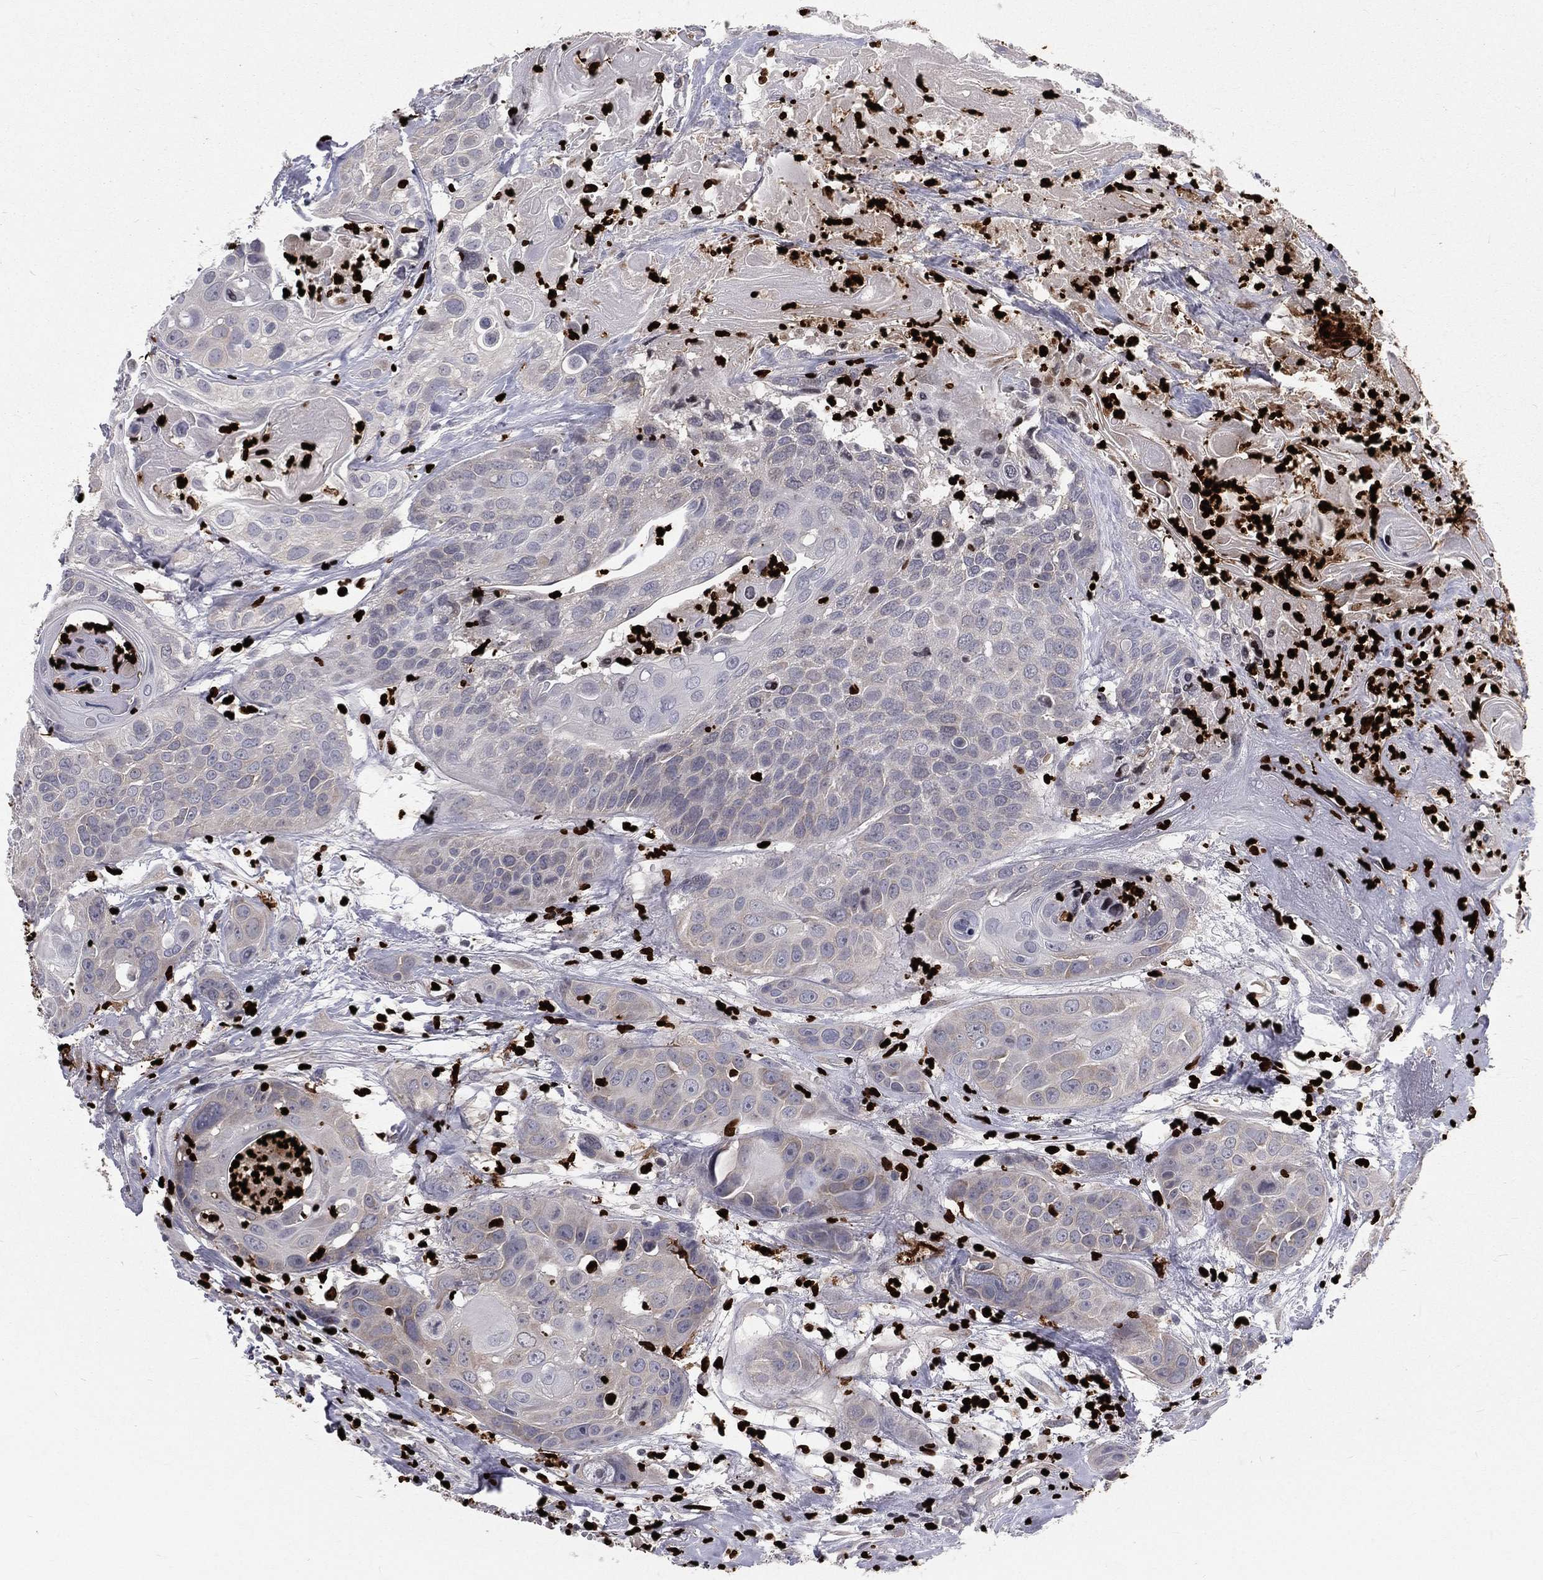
{"staining": {"intensity": "negative", "quantity": "none", "location": "none"}, "tissue": "head and neck cancer", "cell_type": "Tumor cells", "image_type": "cancer", "snomed": [{"axis": "morphology", "description": "Squamous cell carcinoma, NOS"}, {"axis": "topography", "description": "Oral tissue"}, {"axis": "topography", "description": "Head-Neck"}], "caption": "Immunohistochemistry of human head and neck cancer exhibits no positivity in tumor cells. Nuclei are stained in blue.", "gene": "MNDA", "patient": {"sex": "male", "age": 56}}